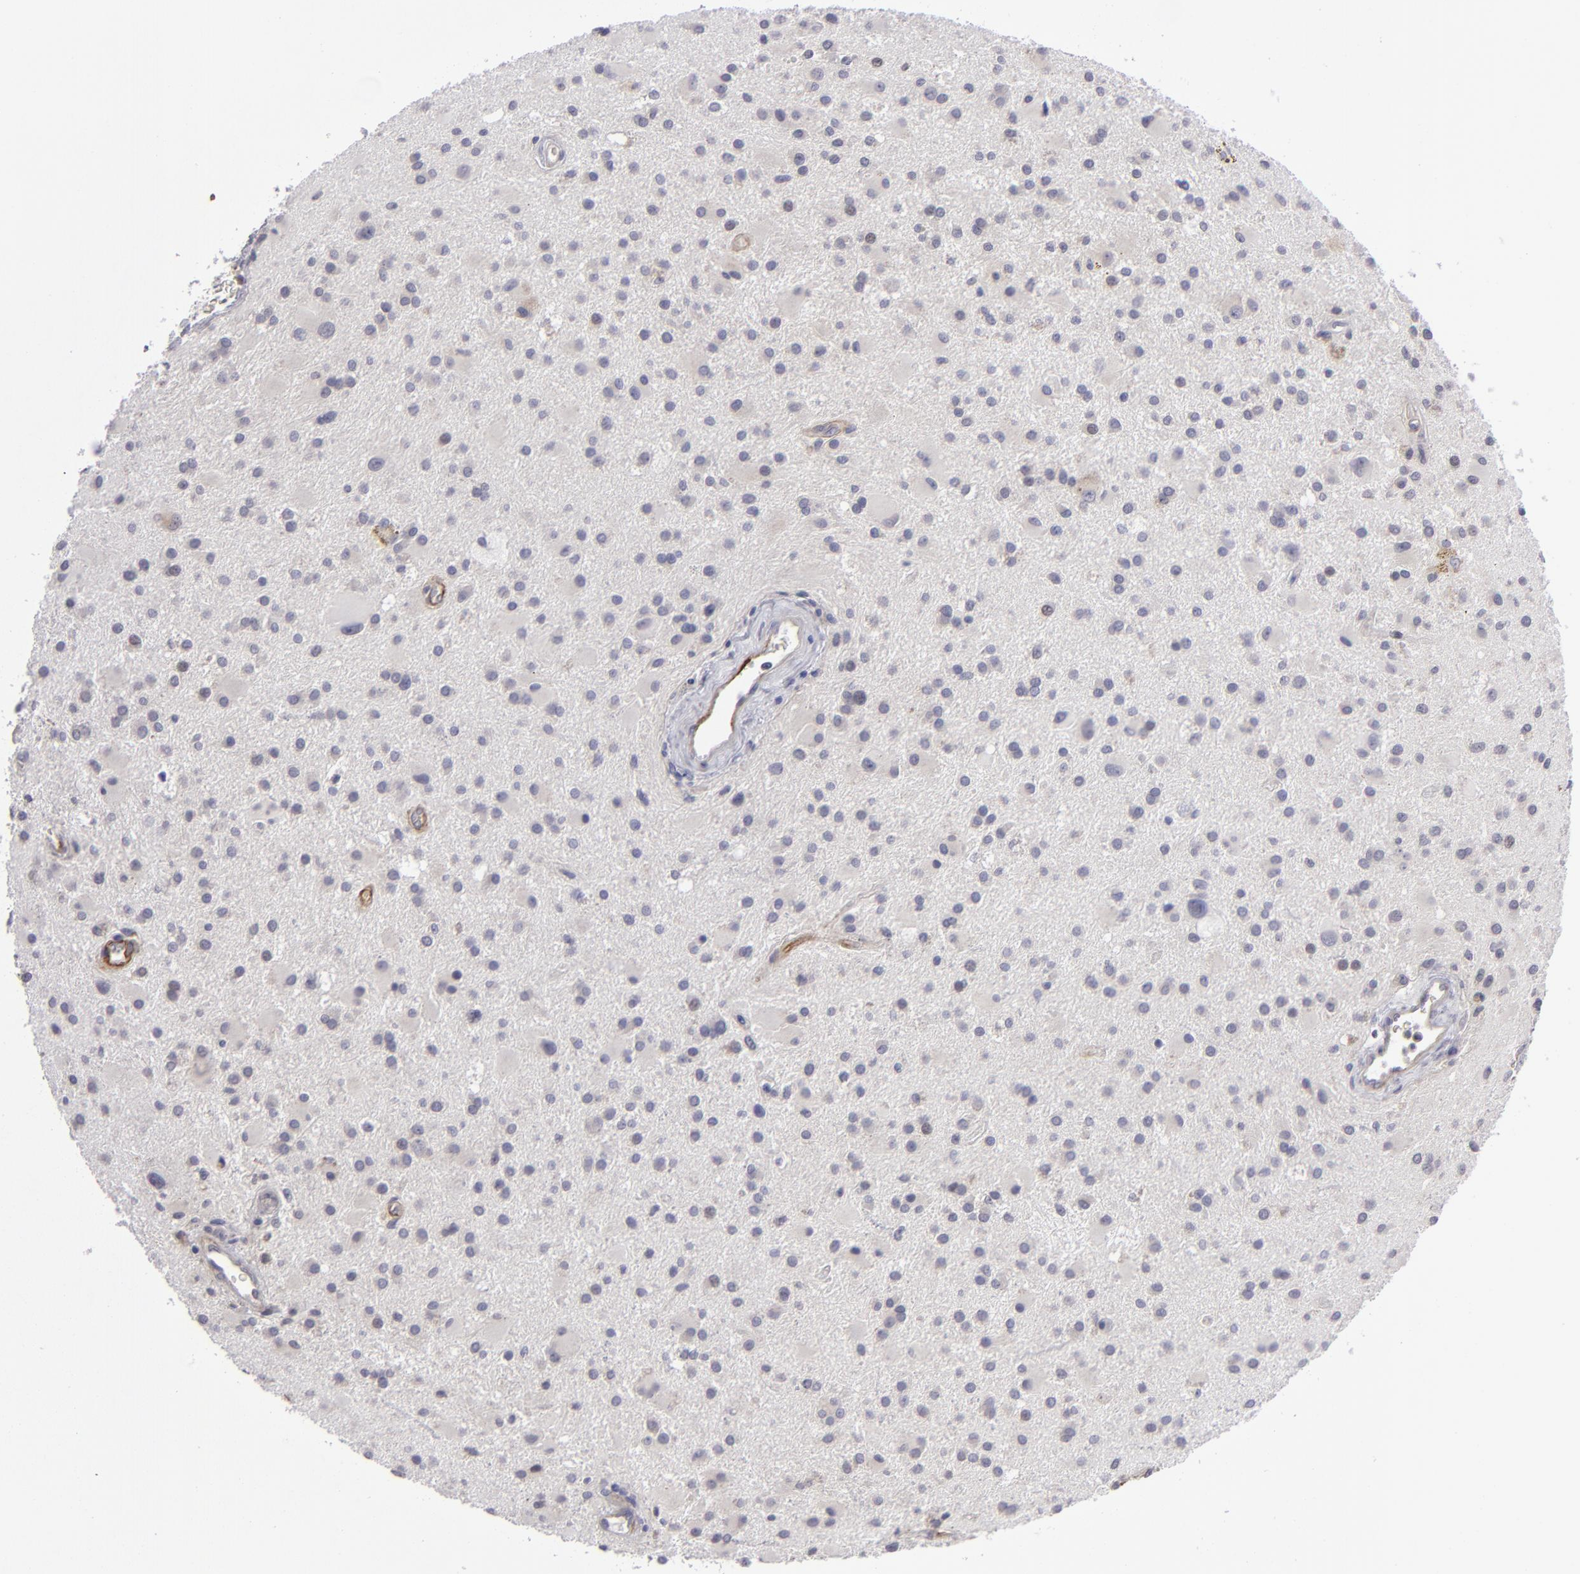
{"staining": {"intensity": "weak", "quantity": "<25%", "location": "cytoplasmic/membranous"}, "tissue": "glioma", "cell_type": "Tumor cells", "image_type": "cancer", "snomed": [{"axis": "morphology", "description": "Glioma, malignant, Low grade"}, {"axis": "topography", "description": "Brain"}], "caption": "Glioma stained for a protein using immunohistochemistry displays no expression tumor cells.", "gene": "ZNF175", "patient": {"sex": "male", "age": 58}}